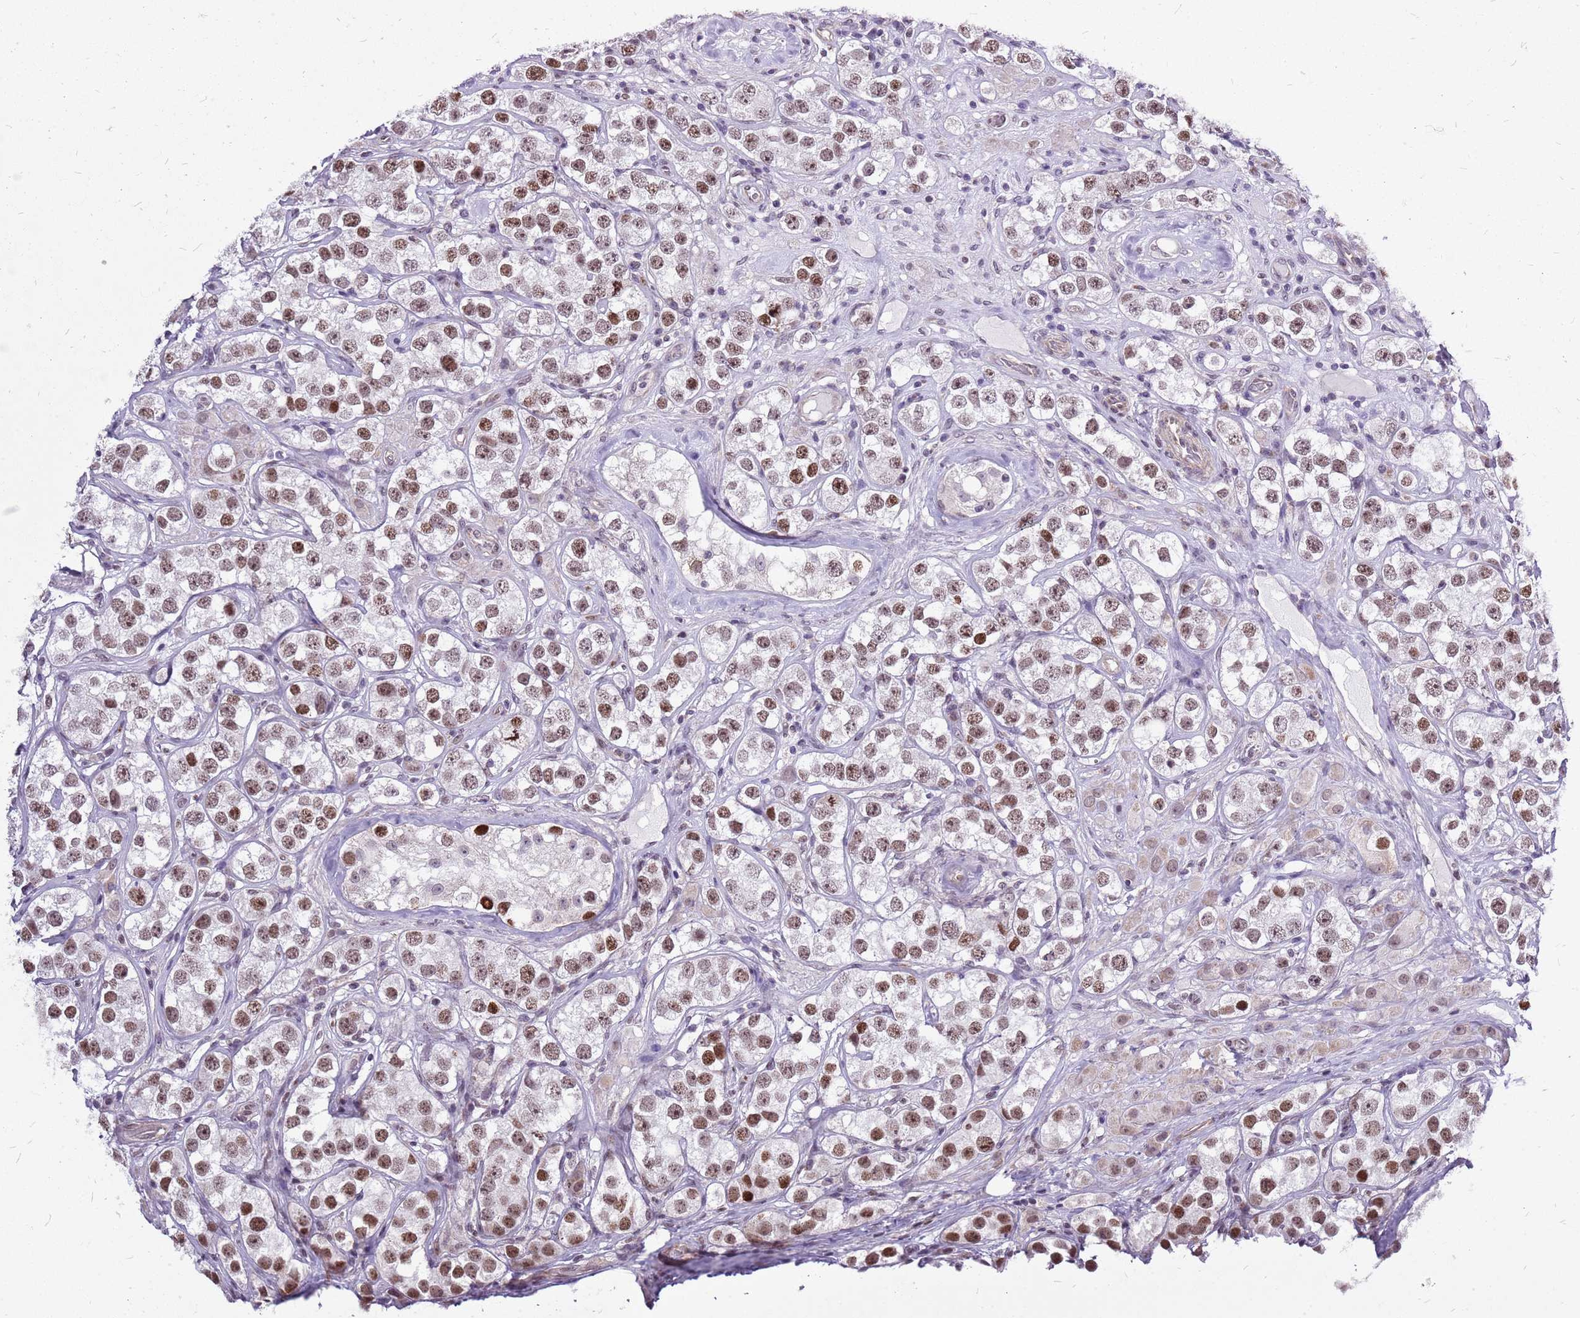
{"staining": {"intensity": "moderate", "quantity": ">75%", "location": "nuclear"}, "tissue": "testis cancer", "cell_type": "Tumor cells", "image_type": "cancer", "snomed": [{"axis": "morphology", "description": "Seminoma, NOS"}, {"axis": "topography", "description": "Testis"}], "caption": "This is an image of IHC staining of testis cancer, which shows moderate staining in the nuclear of tumor cells.", "gene": "CCDC166", "patient": {"sex": "male", "age": 28}}